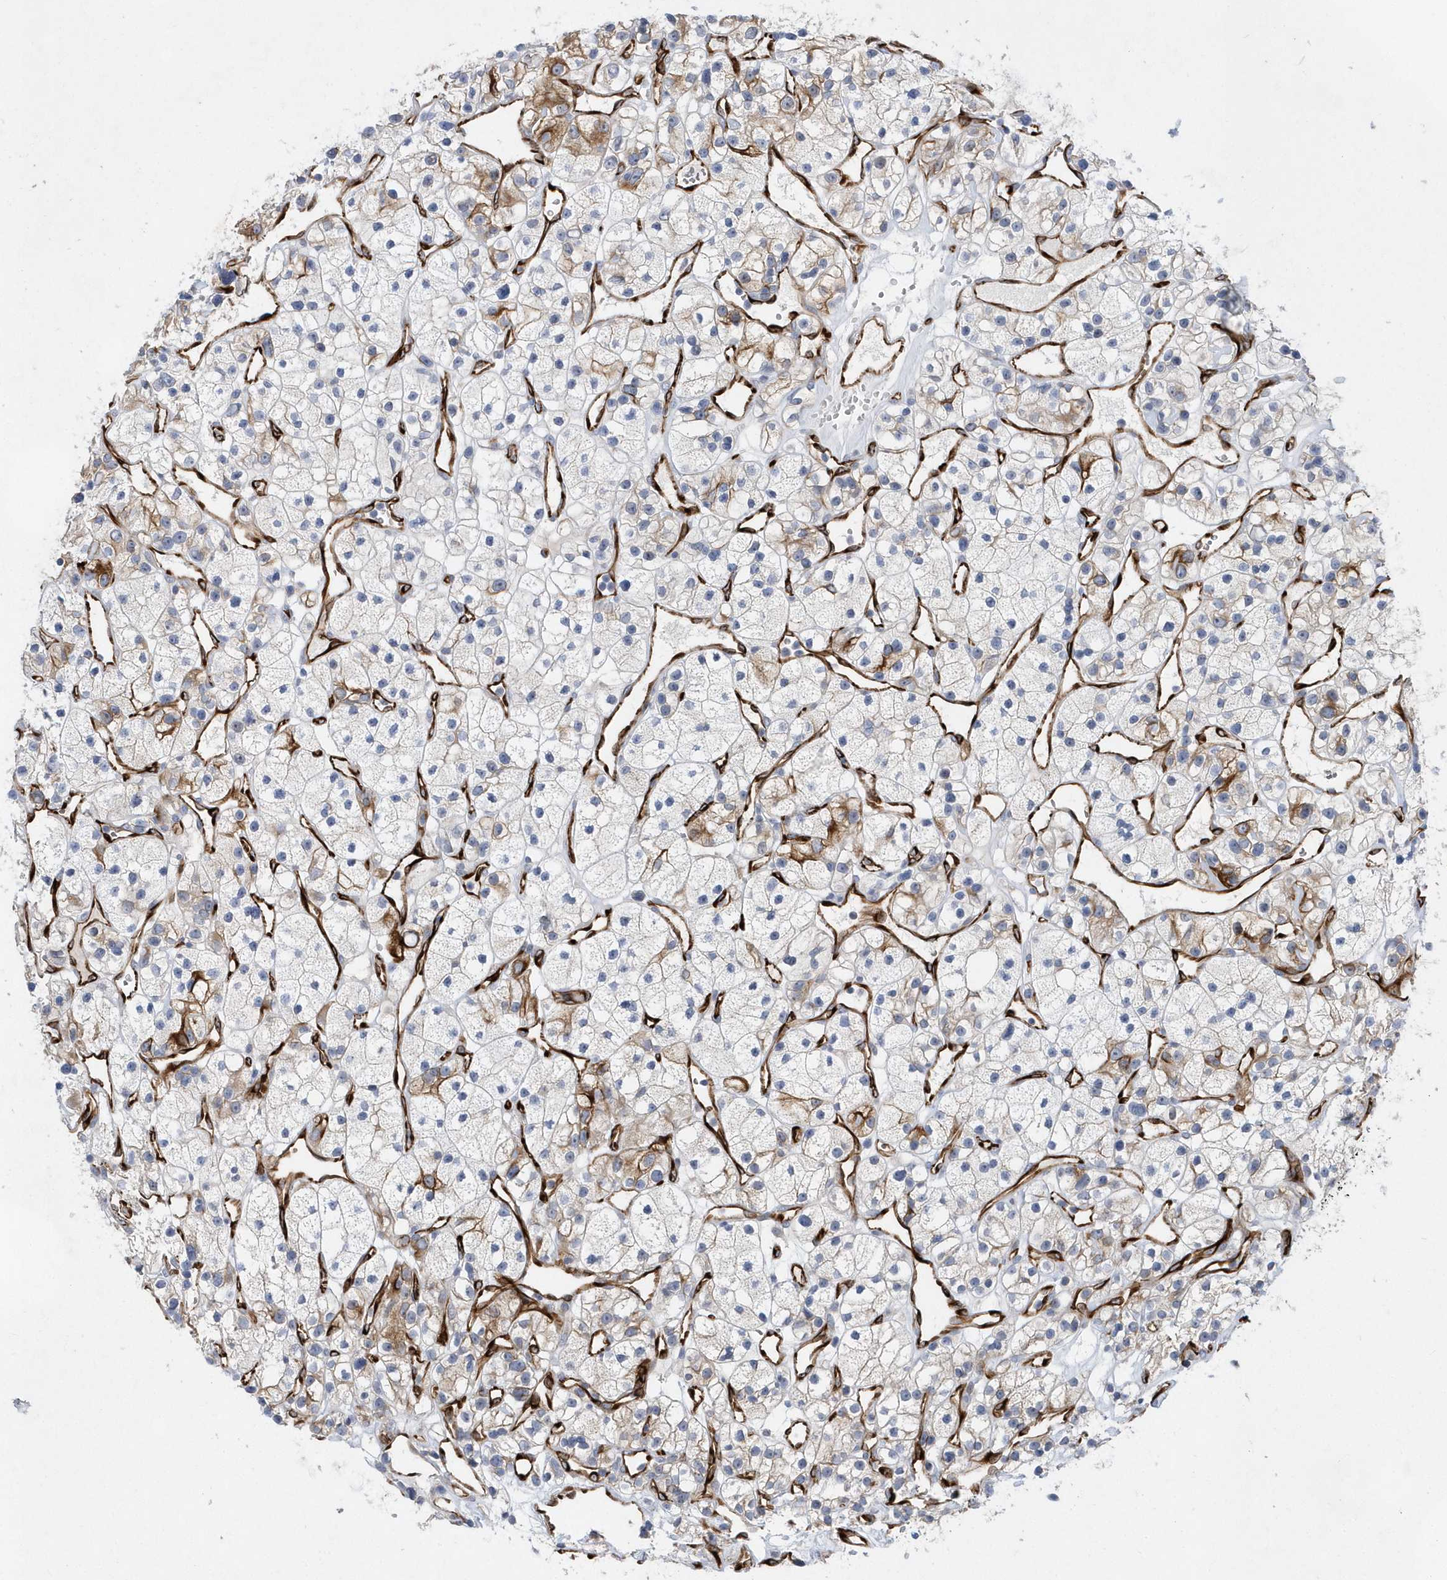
{"staining": {"intensity": "moderate", "quantity": "<25%", "location": "cytoplasmic/membranous"}, "tissue": "renal cancer", "cell_type": "Tumor cells", "image_type": "cancer", "snomed": [{"axis": "morphology", "description": "Adenocarcinoma, NOS"}, {"axis": "topography", "description": "Kidney"}], "caption": "A micrograph showing moderate cytoplasmic/membranous positivity in about <25% of tumor cells in renal cancer (adenocarcinoma), as visualized by brown immunohistochemical staining.", "gene": "TMEM132B", "patient": {"sex": "female", "age": 57}}